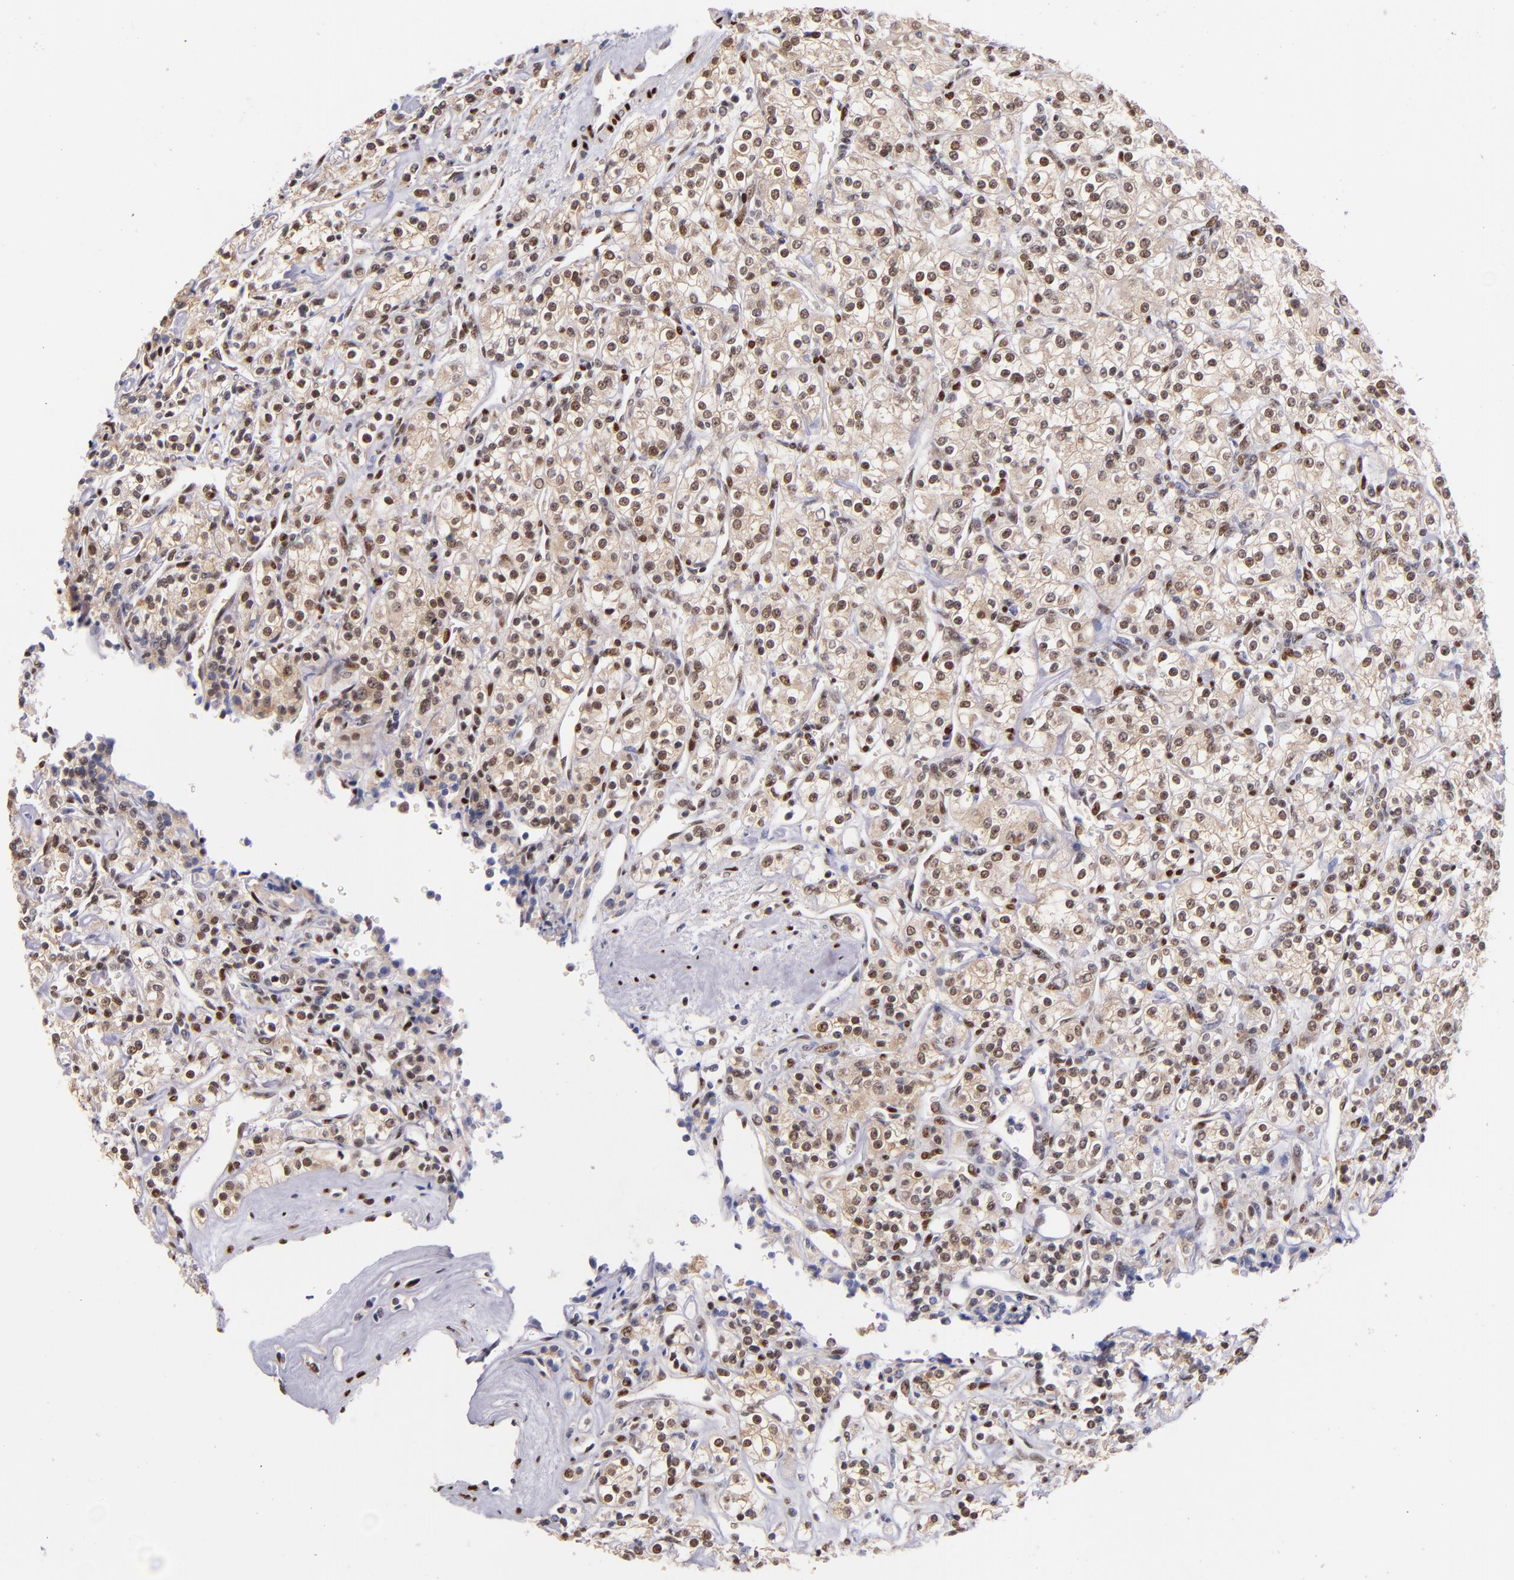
{"staining": {"intensity": "moderate", "quantity": "25%-75%", "location": "nuclear"}, "tissue": "renal cancer", "cell_type": "Tumor cells", "image_type": "cancer", "snomed": [{"axis": "morphology", "description": "Adenocarcinoma, NOS"}, {"axis": "topography", "description": "Kidney"}], "caption": "Immunohistochemical staining of renal adenocarcinoma demonstrates medium levels of moderate nuclear protein expression in approximately 25%-75% of tumor cells.", "gene": "SRF", "patient": {"sex": "male", "age": 77}}